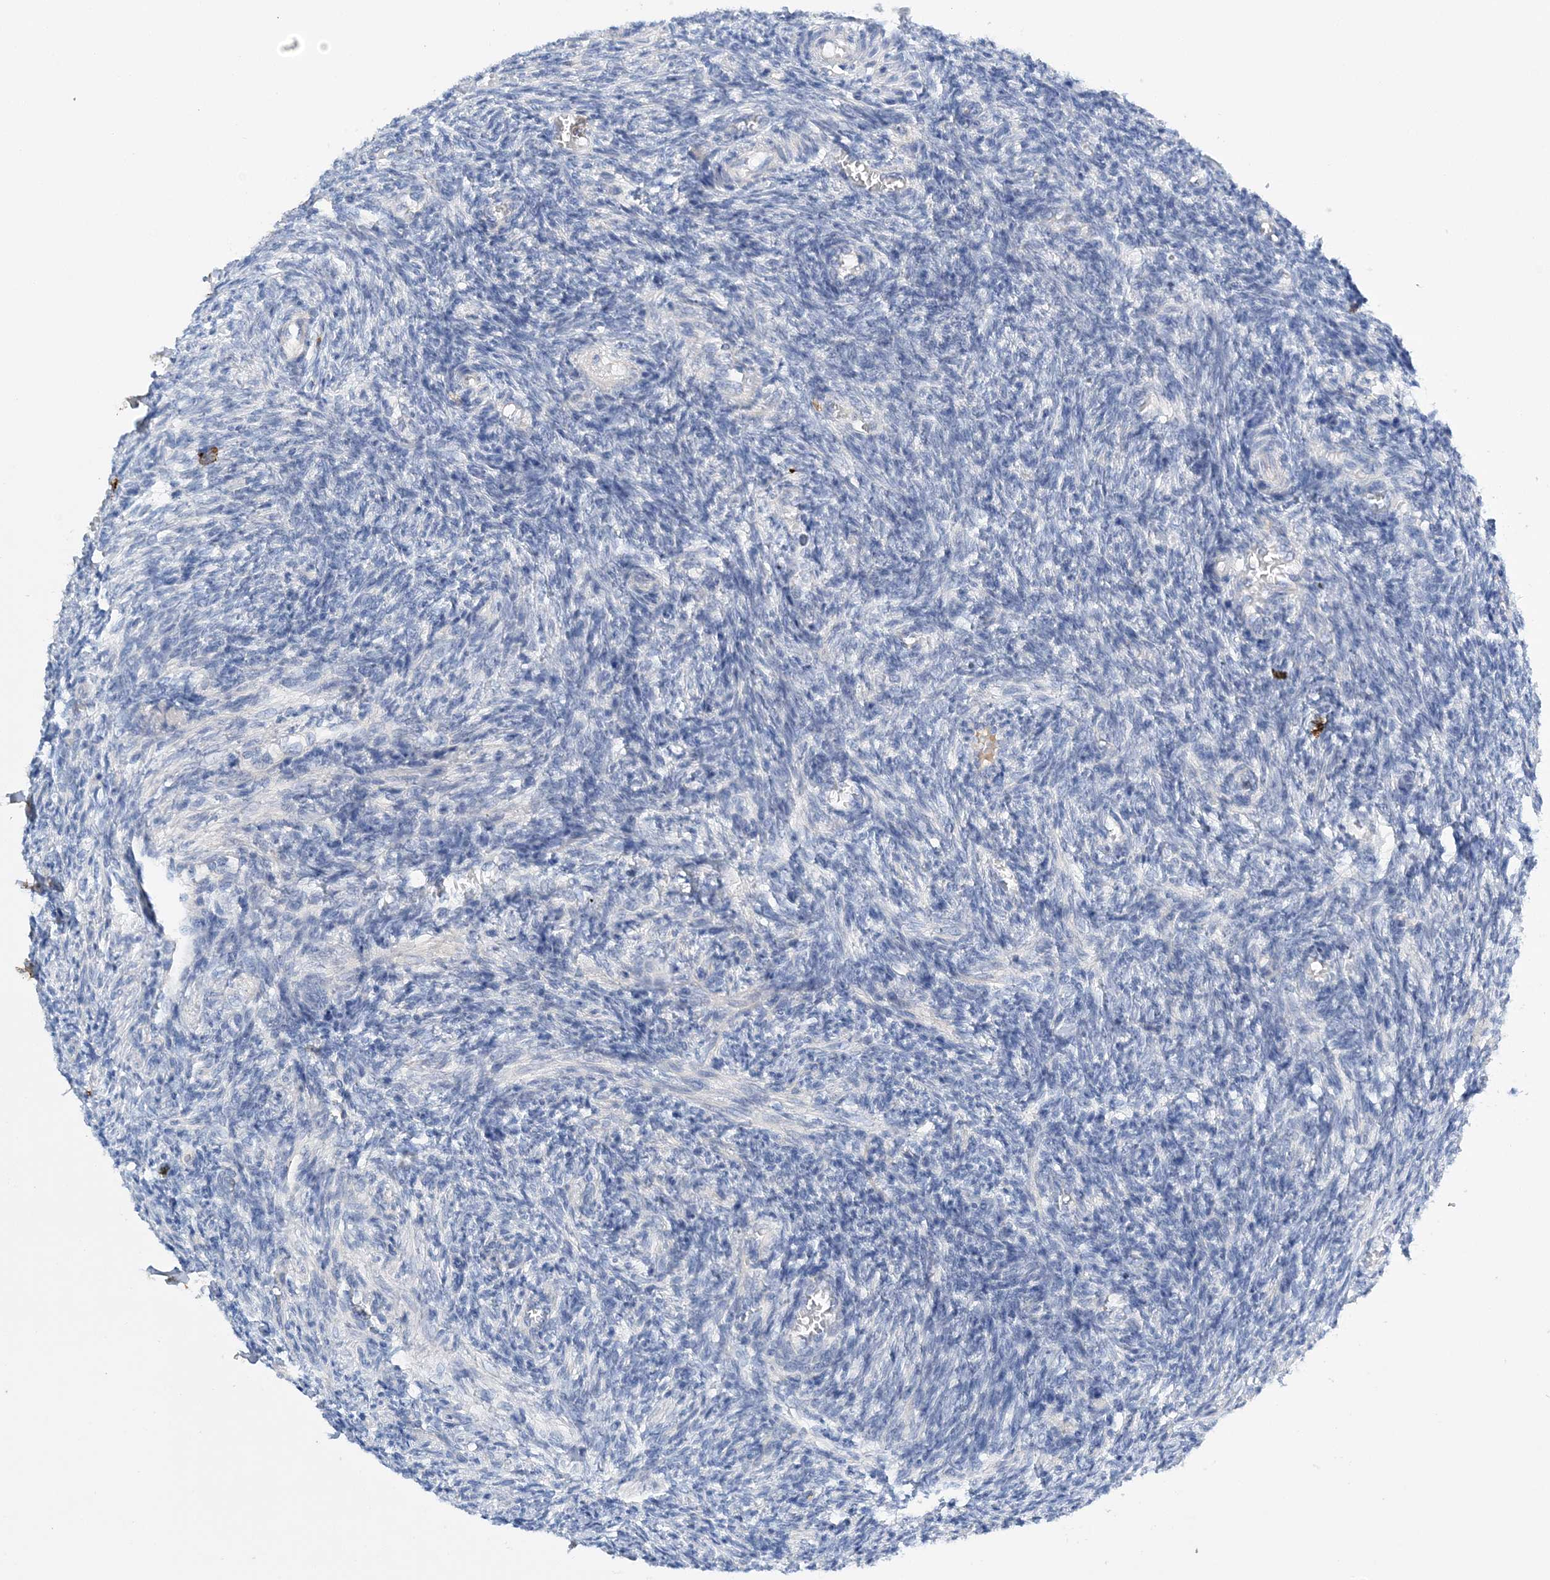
{"staining": {"intensity": "negative", "quantity": "none", "location": "none"}, "tissue": "ovary", "cell_type": "Ovarian stroma cells", "image_type": "normal", "snomed": [{"axis": "morphology", "description": "Normal tissue, NOS"}, {"axis": "topography", "description": "Ovary"}], "caption": "This is a histopathology image of immunohistochemistry (IHC) staining of benign ovary, which shows no expression in ovarian stroma cells. (Immunohistochemistry, brightfield microscopy, high magnification).", "gene": "PRMT9", "patient": {"sex": "female", "age": 27}}